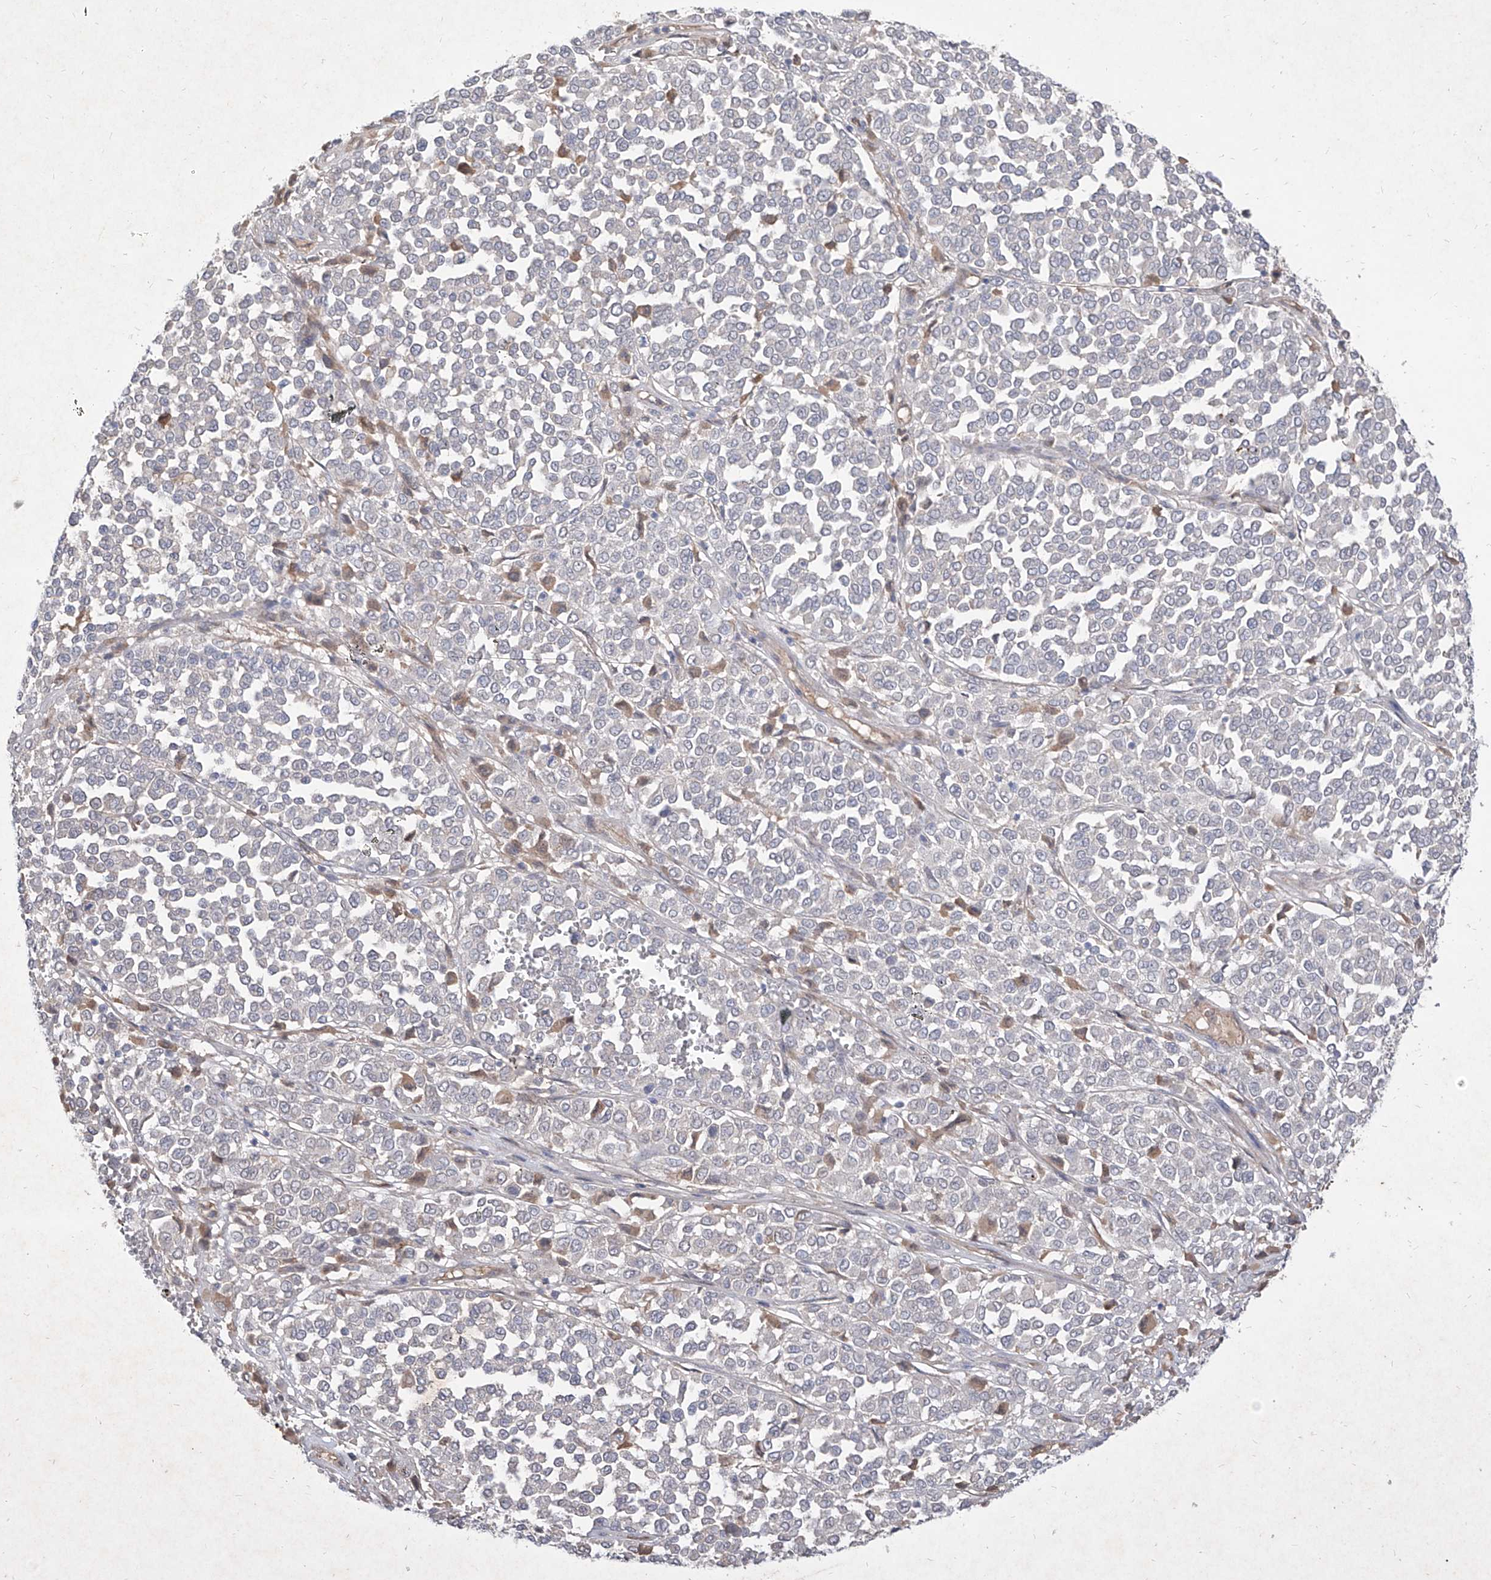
{"staining": {"intensity": "negative", "quantity": "none", "location": "none"}, "tissue": "melanoma", "cell_type": "Tumor cells", "image_type": "cancer", "snomed": [{"axis": "morphology", "description": "Malignant melanoma, Metastatic site"}, {"axis": "topography", "description": "Pancreas"}], "caption": "This is a image of IHC staining of malignant melanoma (metastatic site), which shows no positivity in tumor cells.", "gene": "C4A", "patient": {"sex": "female", "age": 30}}